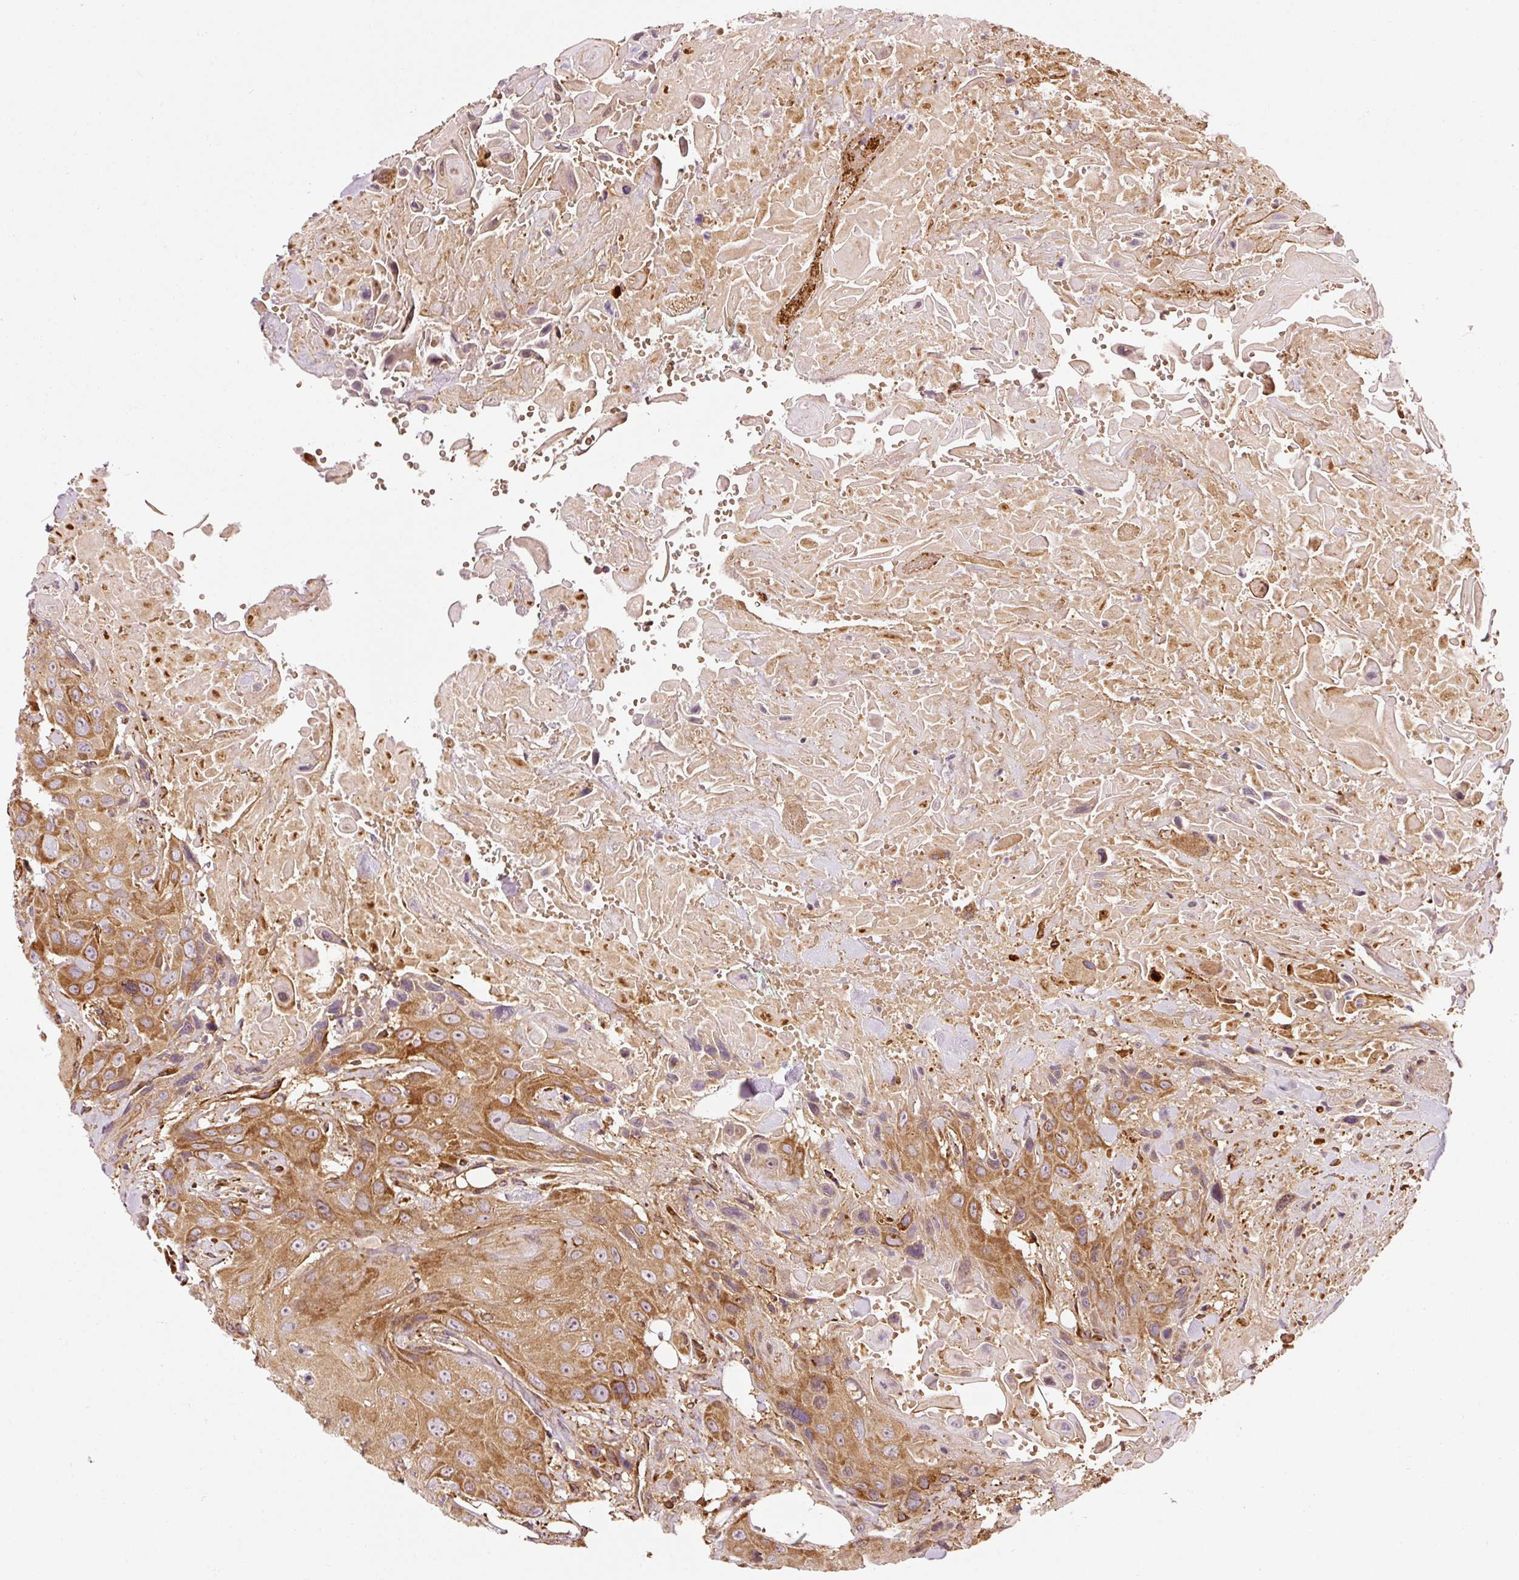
{"staining": {"intensity": "moderate", "quantity": ">75%", "location": "cytoplasmic/membranous"}, "tissue": "head and neck cancer", "cell_type": "Tumor cells", "image_type": "cancer", "snomed": [{"axis": "morphology", "description": "Squamous cell carcinoma, NOS"}, {"axis": "topography", "description": "Head-Neck"}], "caption": "Squamous cell carcinoma (head and neck) was stained to show a protein in brown. There is medium levels of moderate cytoplasmic/membranous expression in about >75% of tumor cells. (Stains: DAB in brown, nuclei in blue, Microscopy: brightfield microscopy at high magnification).", "gene": "ISCU", "patient": {"sex": "male", "age": 81}}